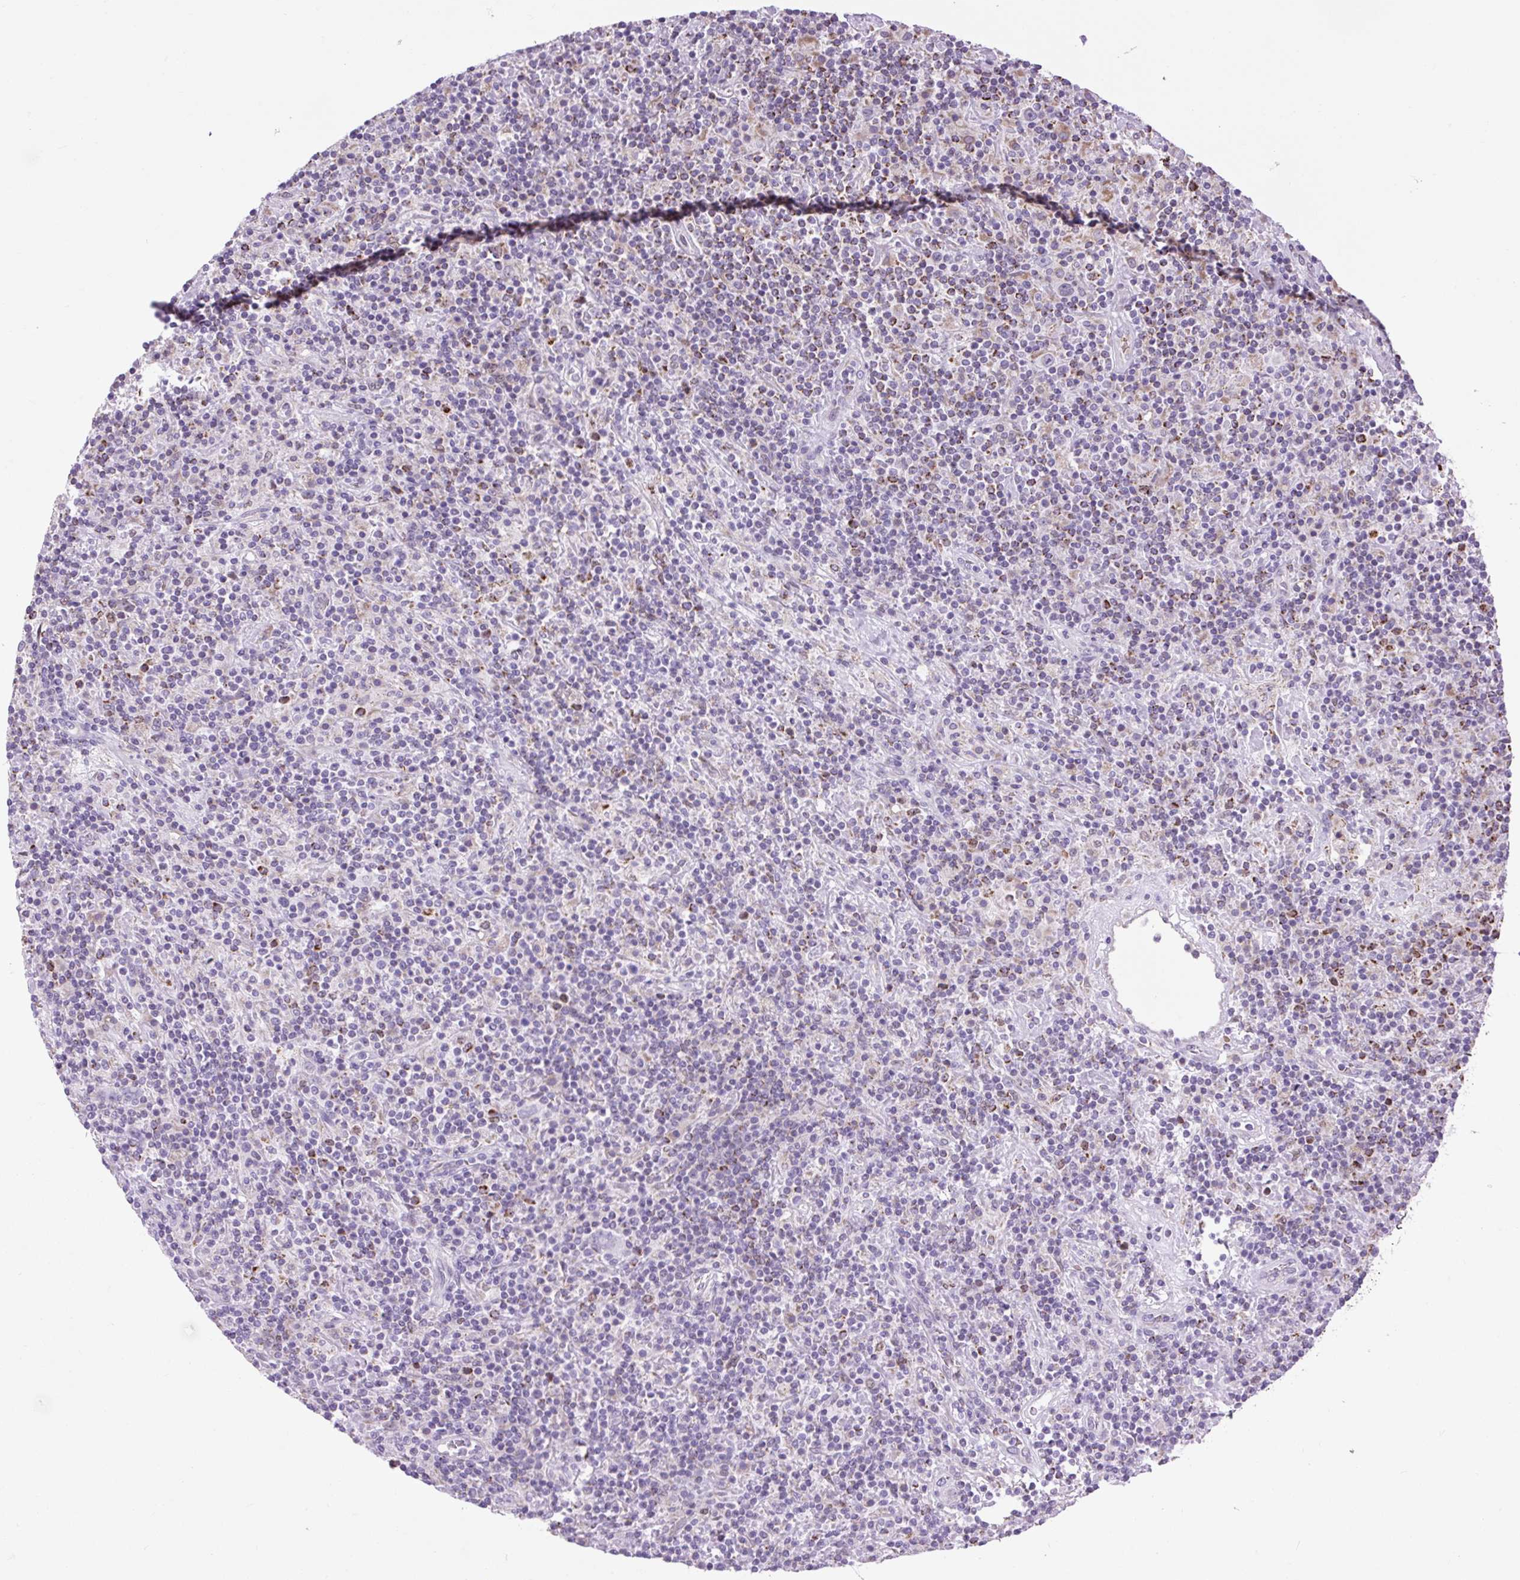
{"staining": {"intensity": "negative", "quantity": "none", "location": "none"}, "tissue": "lymphoma", "cell_type": "Tumor cells", "image_type": "cancer", "snomed": [{"axis": "morphology", "description": "Hodgkin's disease, NOS"}, {"axis": "topography", "description": "Lymph node"}], "caption": "The micrograph exhibits no staining of tumor cells in lymphoma. Brightfield microscopy of immunohistochemistry stained with DAB (3,3'-diaminobenzidine) (brown) and hematoxylin (blue), captured at high magnification.", "gene": "SCO2", "patient": {"sex": "male", "age": 70}}